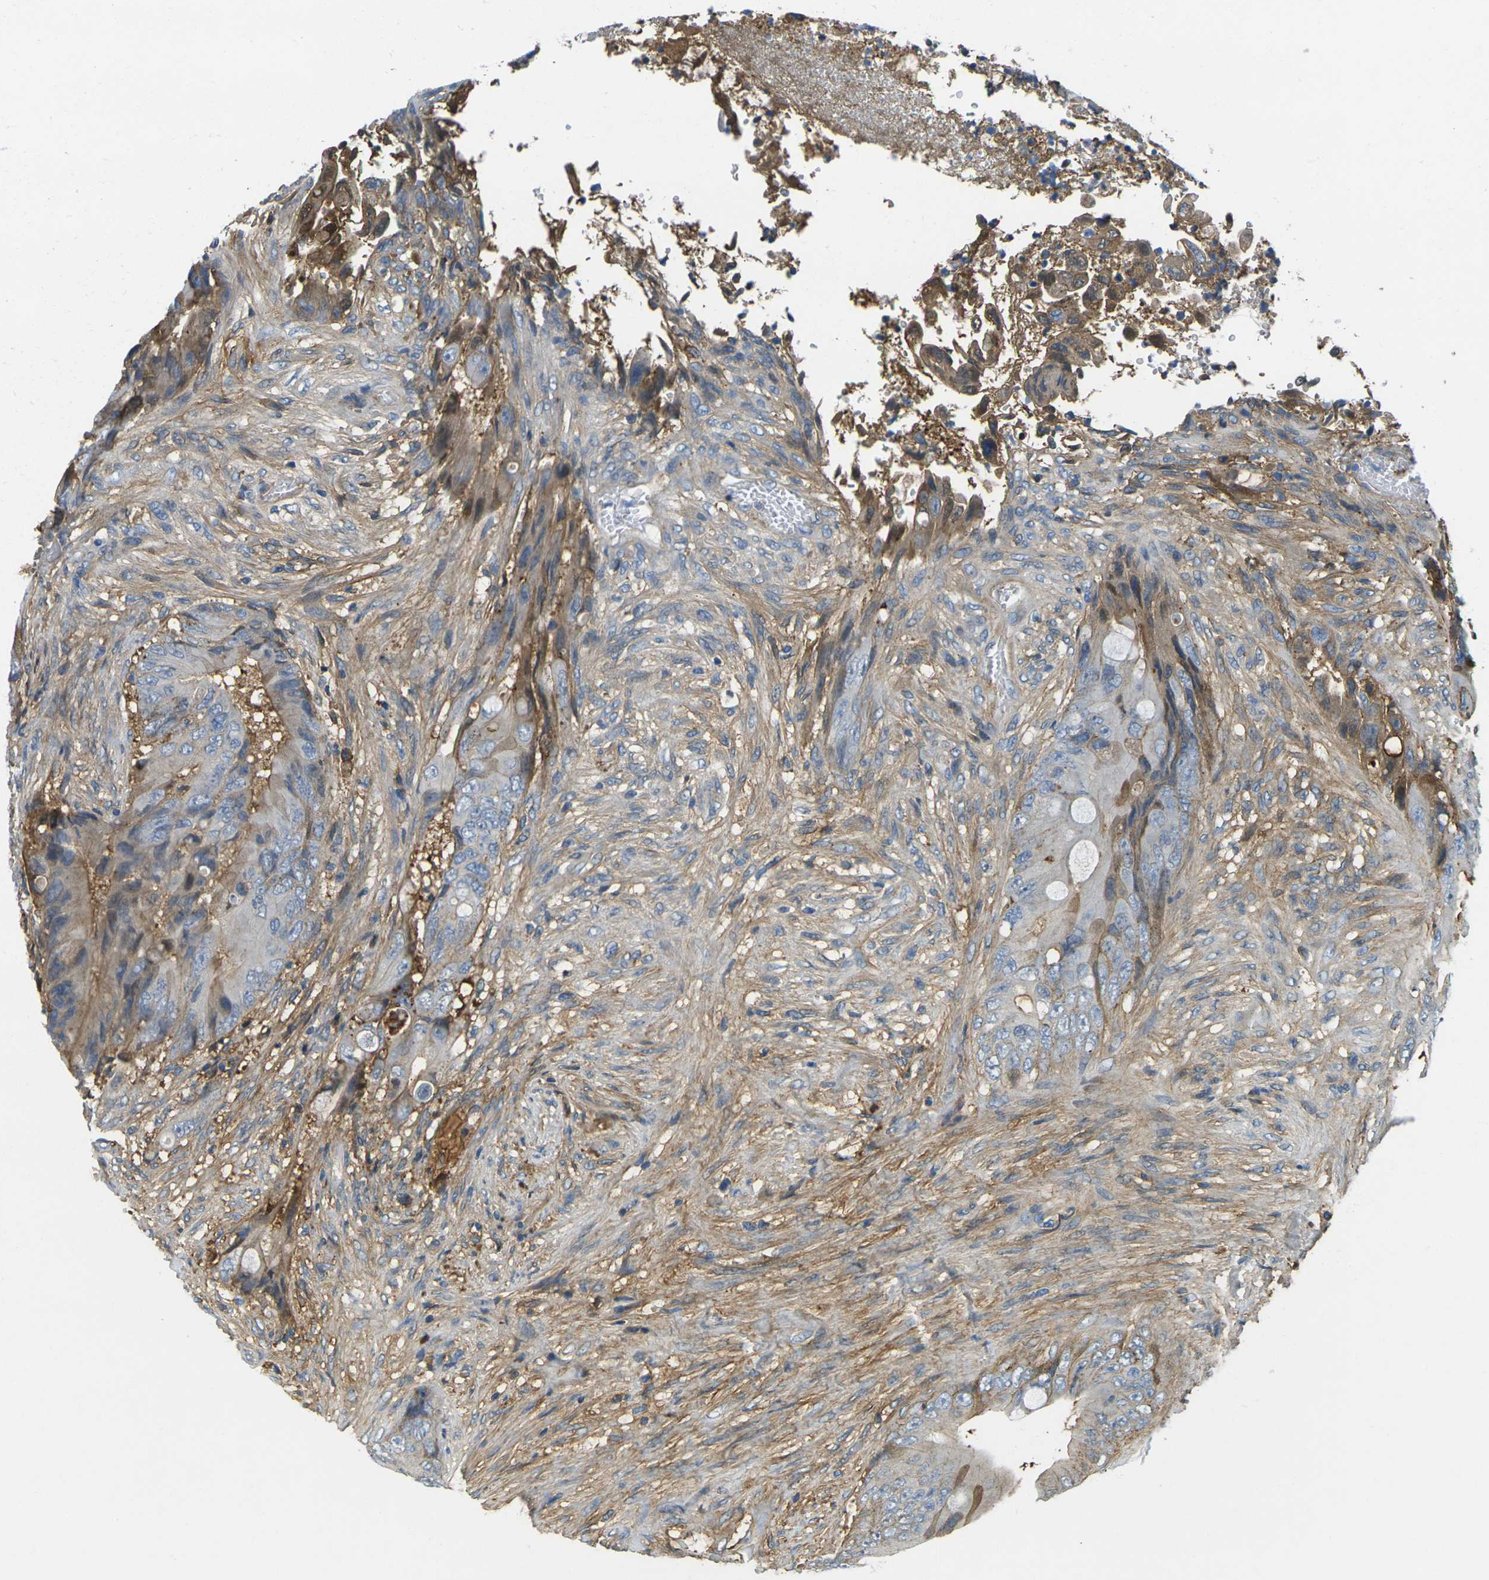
{"staining": {"intensity": "moderate", "quantity": "<25%", "location": "cytoplasmic/membranous"}, "tissue": "colorectal cancer", "cell_type": "Tumor cells", "image_type": "cancer", "snomed": [{"axis": "morphology", "description": "Adenocarcinoma, NOS"}, {"axis": "topography", "description": "Rectum"}], "caption": "The immunohistochemical stain shows moderate cytoplasmic/membranous positivity in tumor cells of colorectal cancer tissue. Using DAB (brown) and hematoxylin (blue) stains, captured at high magnification using brightfield microscopy.", "gene": "PLCD1", "patient": {"sex": "female", "age": 77}}